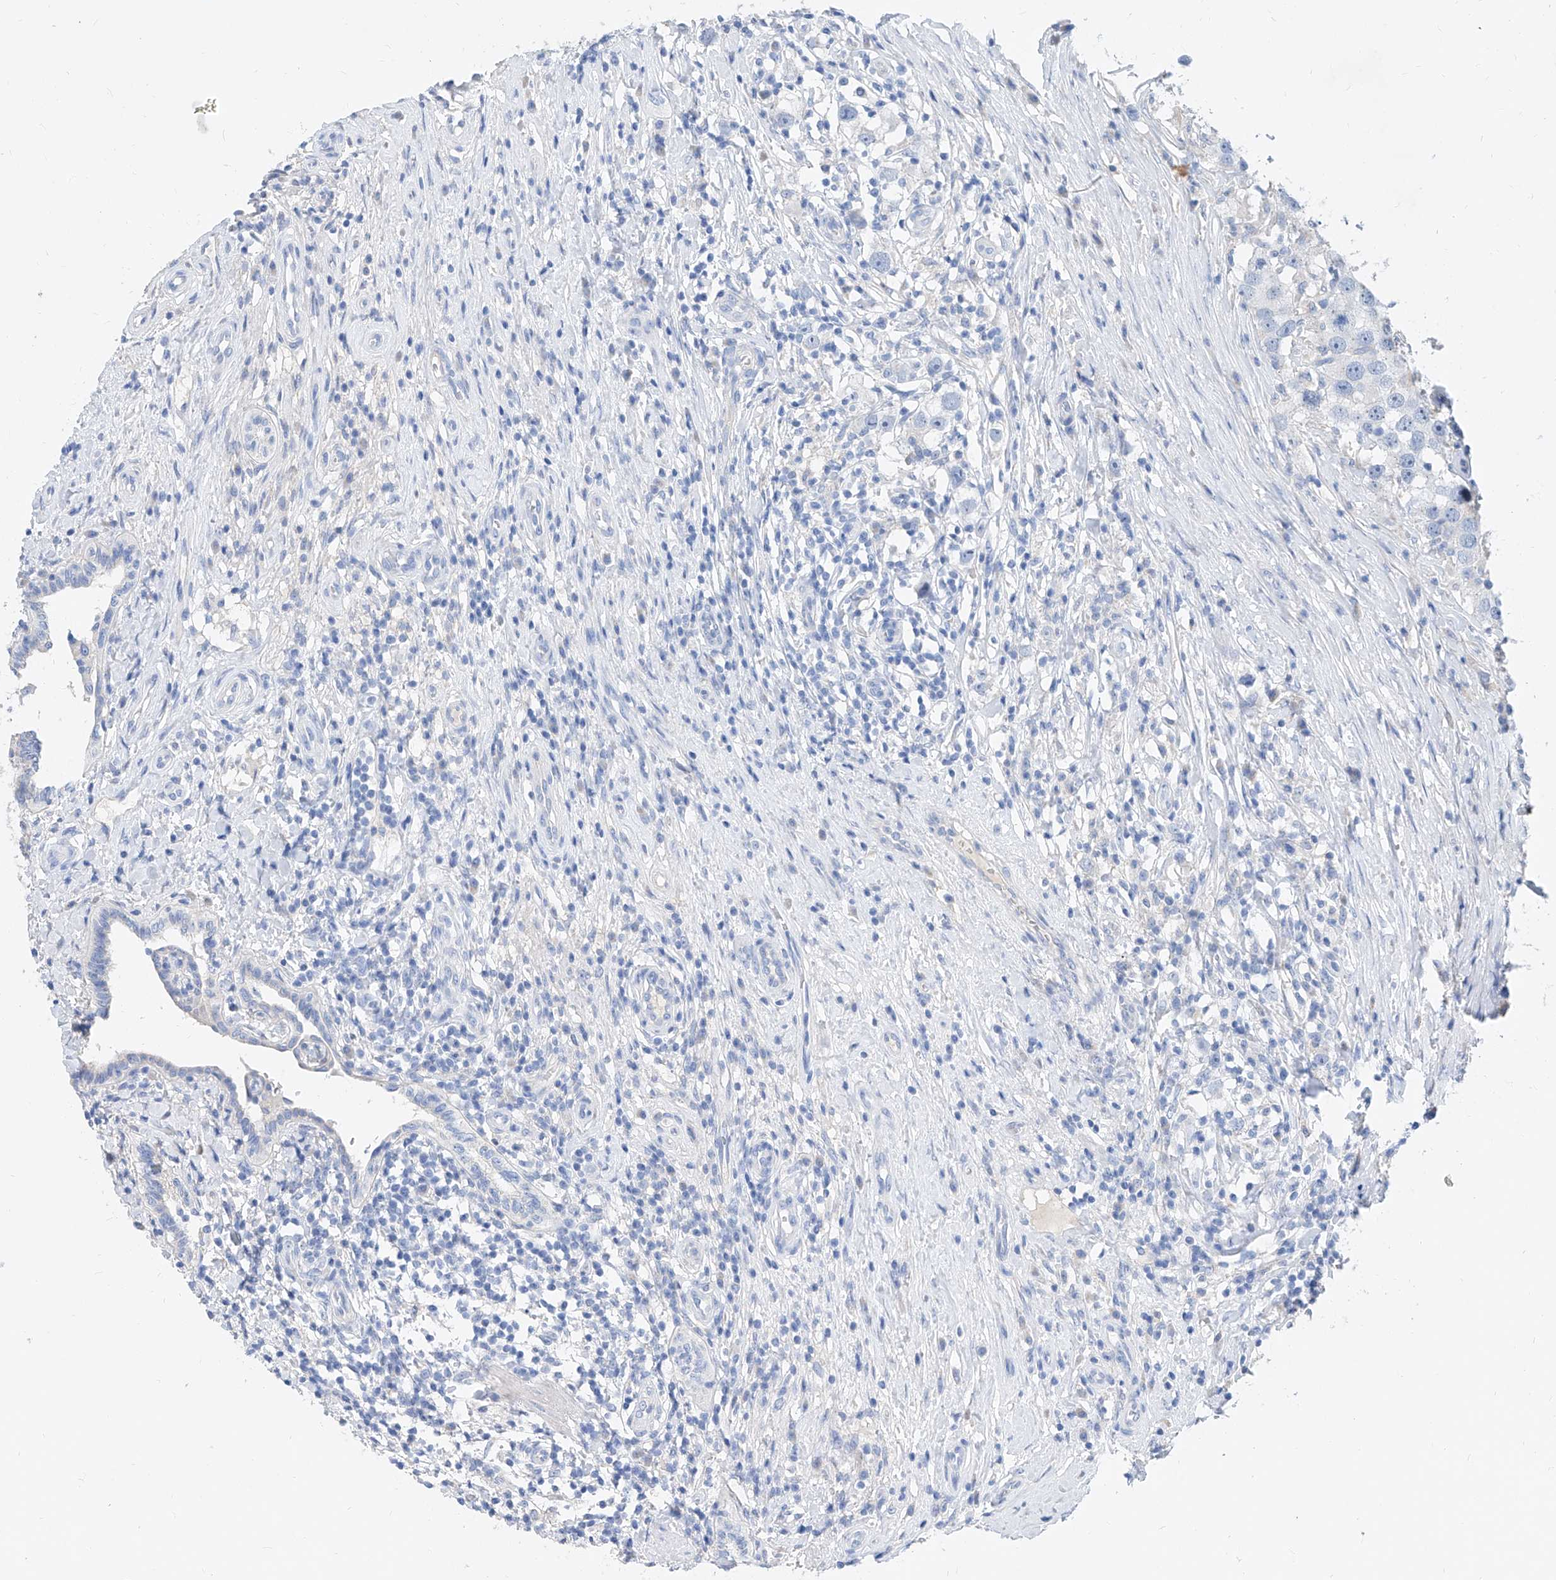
{"staining": {"intensity": "negative", "quantity": "none", "location": "none"}, "tissue": "testis cancer", "cell_type": "Tumor cells", "image_type": "cancer", "snomed": [{"axis": "morphology", "description": "Seminoma, NOS"}, {"axis": "topography", "description": "Testis"}], "caption": "The immunohistochemistry micrograph has no significant staining in tumor cells of seminoma (testis) tissue.", "gene": "SLC25A29", "patient": {"sex": "male", "age": 49}}